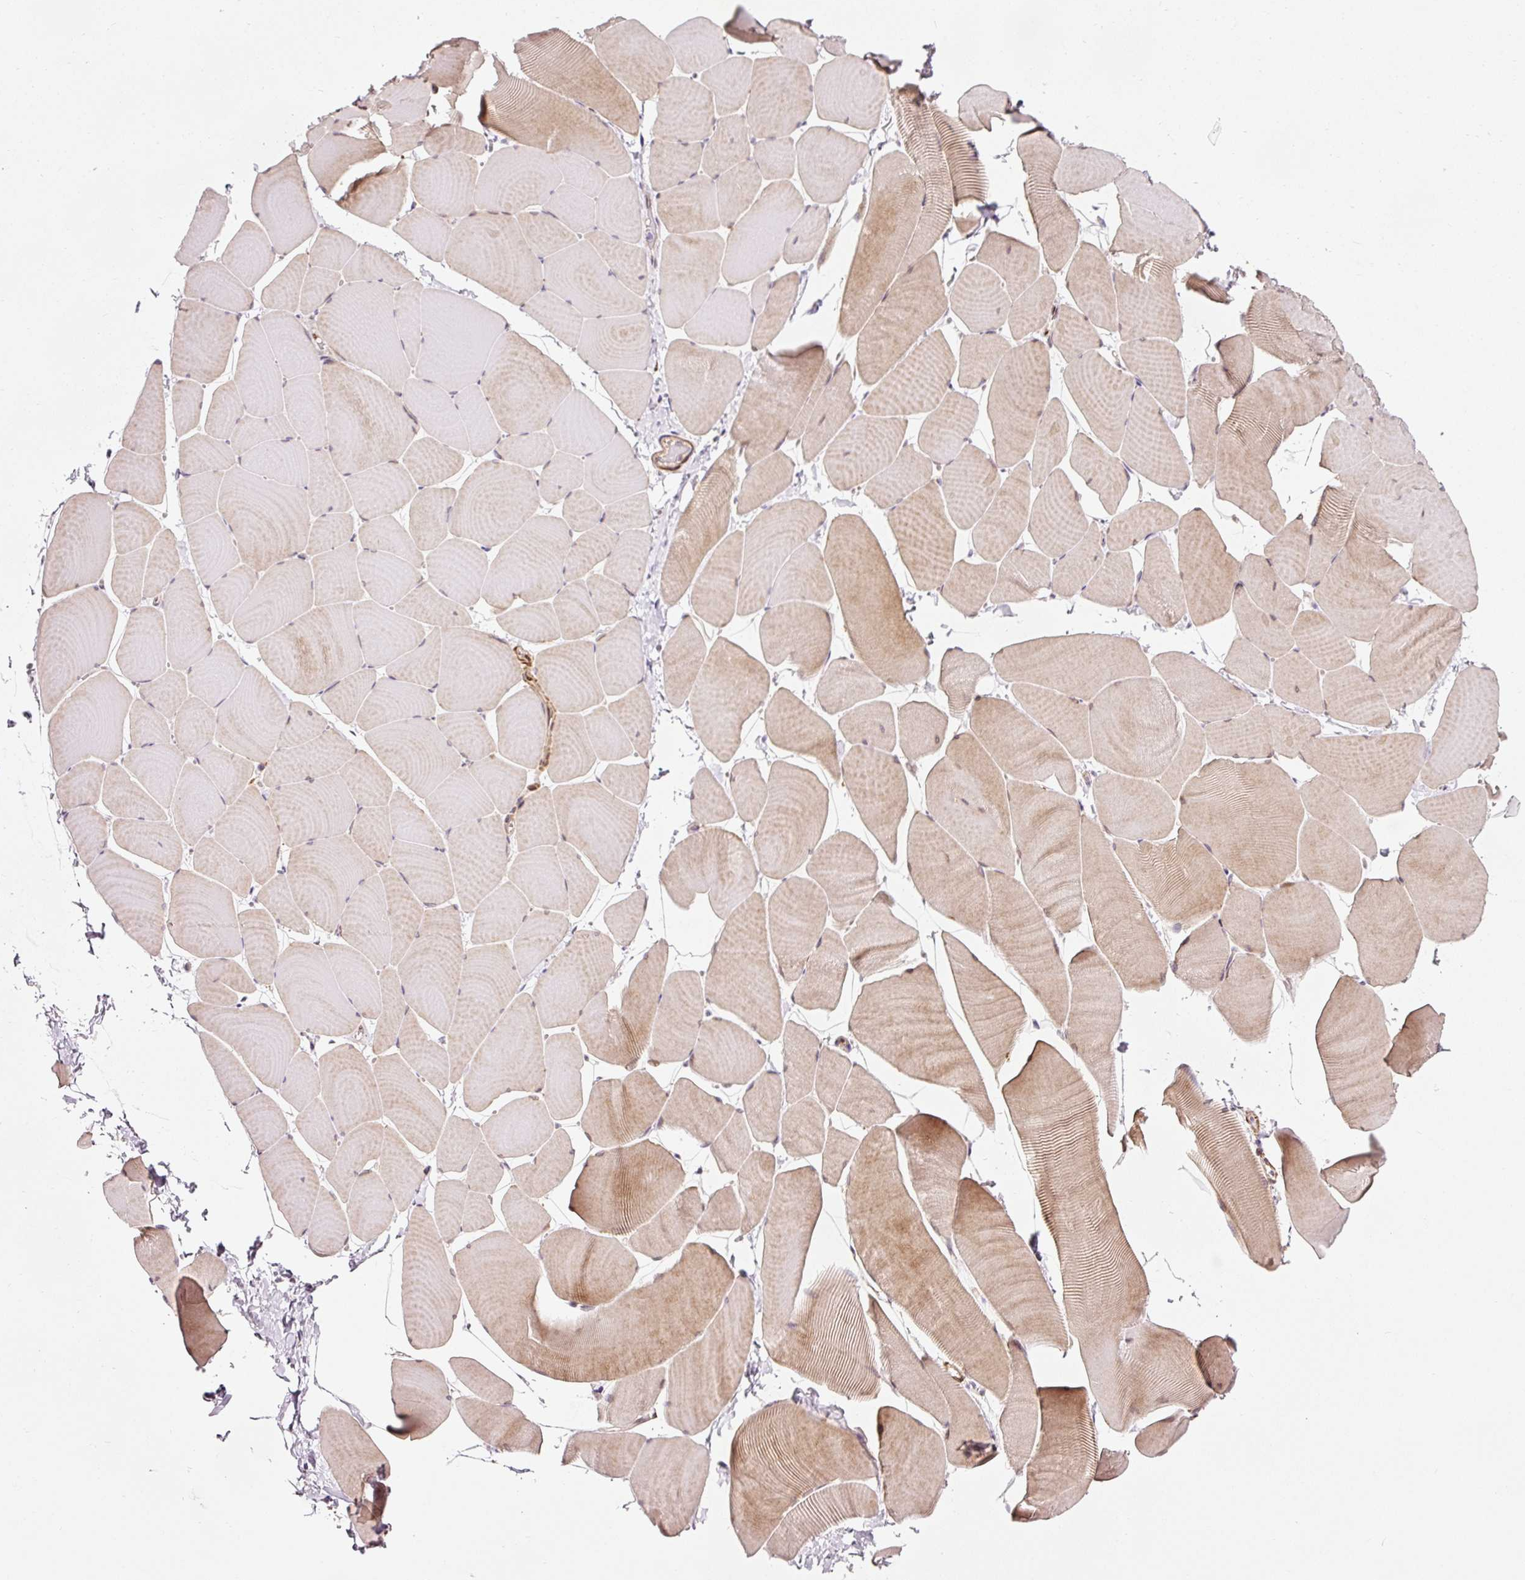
{"staining": {"intensity": "moderate", "quantity": "25%-75%", "location": "cytoplasmic/membranous"}, "tissue": "skeletal muscle", "cell_type": "Myocytes", "image_type": "normal", "snomed": [{"axis": "morphology", "description": "Normal tissue, NOS"}, {"axis": "topography", "description": "Skeletal muscle"}], "caption": "The histopathology image exhibits staining of unremarkable skeletal muscle, revealing moderate cytoplasmic/membranous protein staining (brown color) within myocytes.", "gene": "NAPA", "patient": {"sex": "male", "age": 25}}